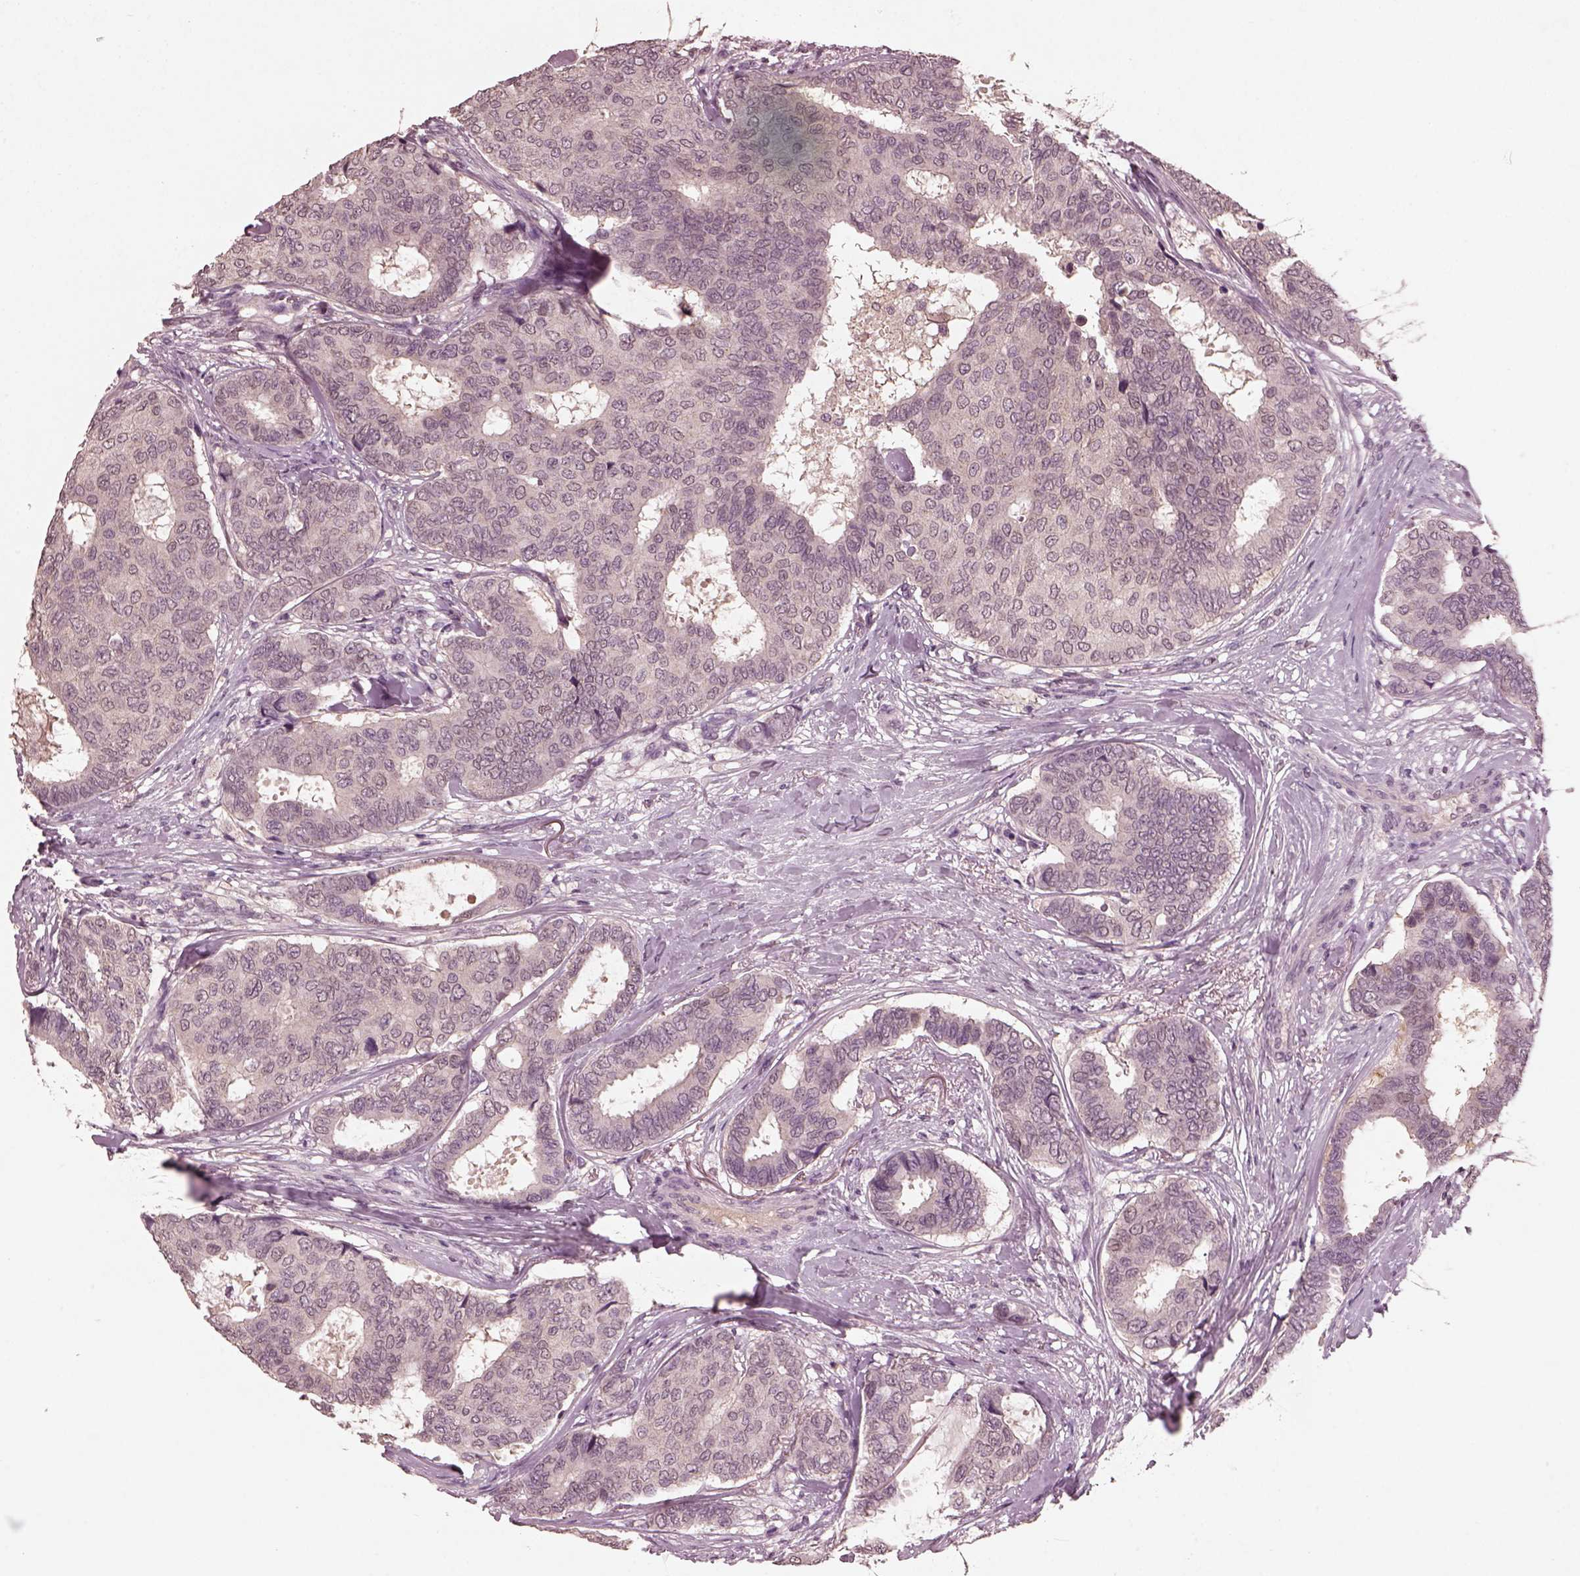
{"staining": {"intensity": "negative", "quantity": "none", "location": "none"}, "tissue": "breast cancer", "cell_type": "Tumor cells", "image_type": "cancer", "snomed": [{"axis": "morphology", "description": "Duct carcinoma"}, {"axis": "topography", "description": "Breast"}], "caption": "Immunohistochemistry (IHC) photomicrograph of neoplastic tissue: breast cancer (infiltrating ductal carcinoma) stained with DAB (3,3'-diaminobenzidine) displays no significant protein positivity in tumor cells.", "gene": "FRRS1L", "patient": {"sex": "female", "age": 75}}